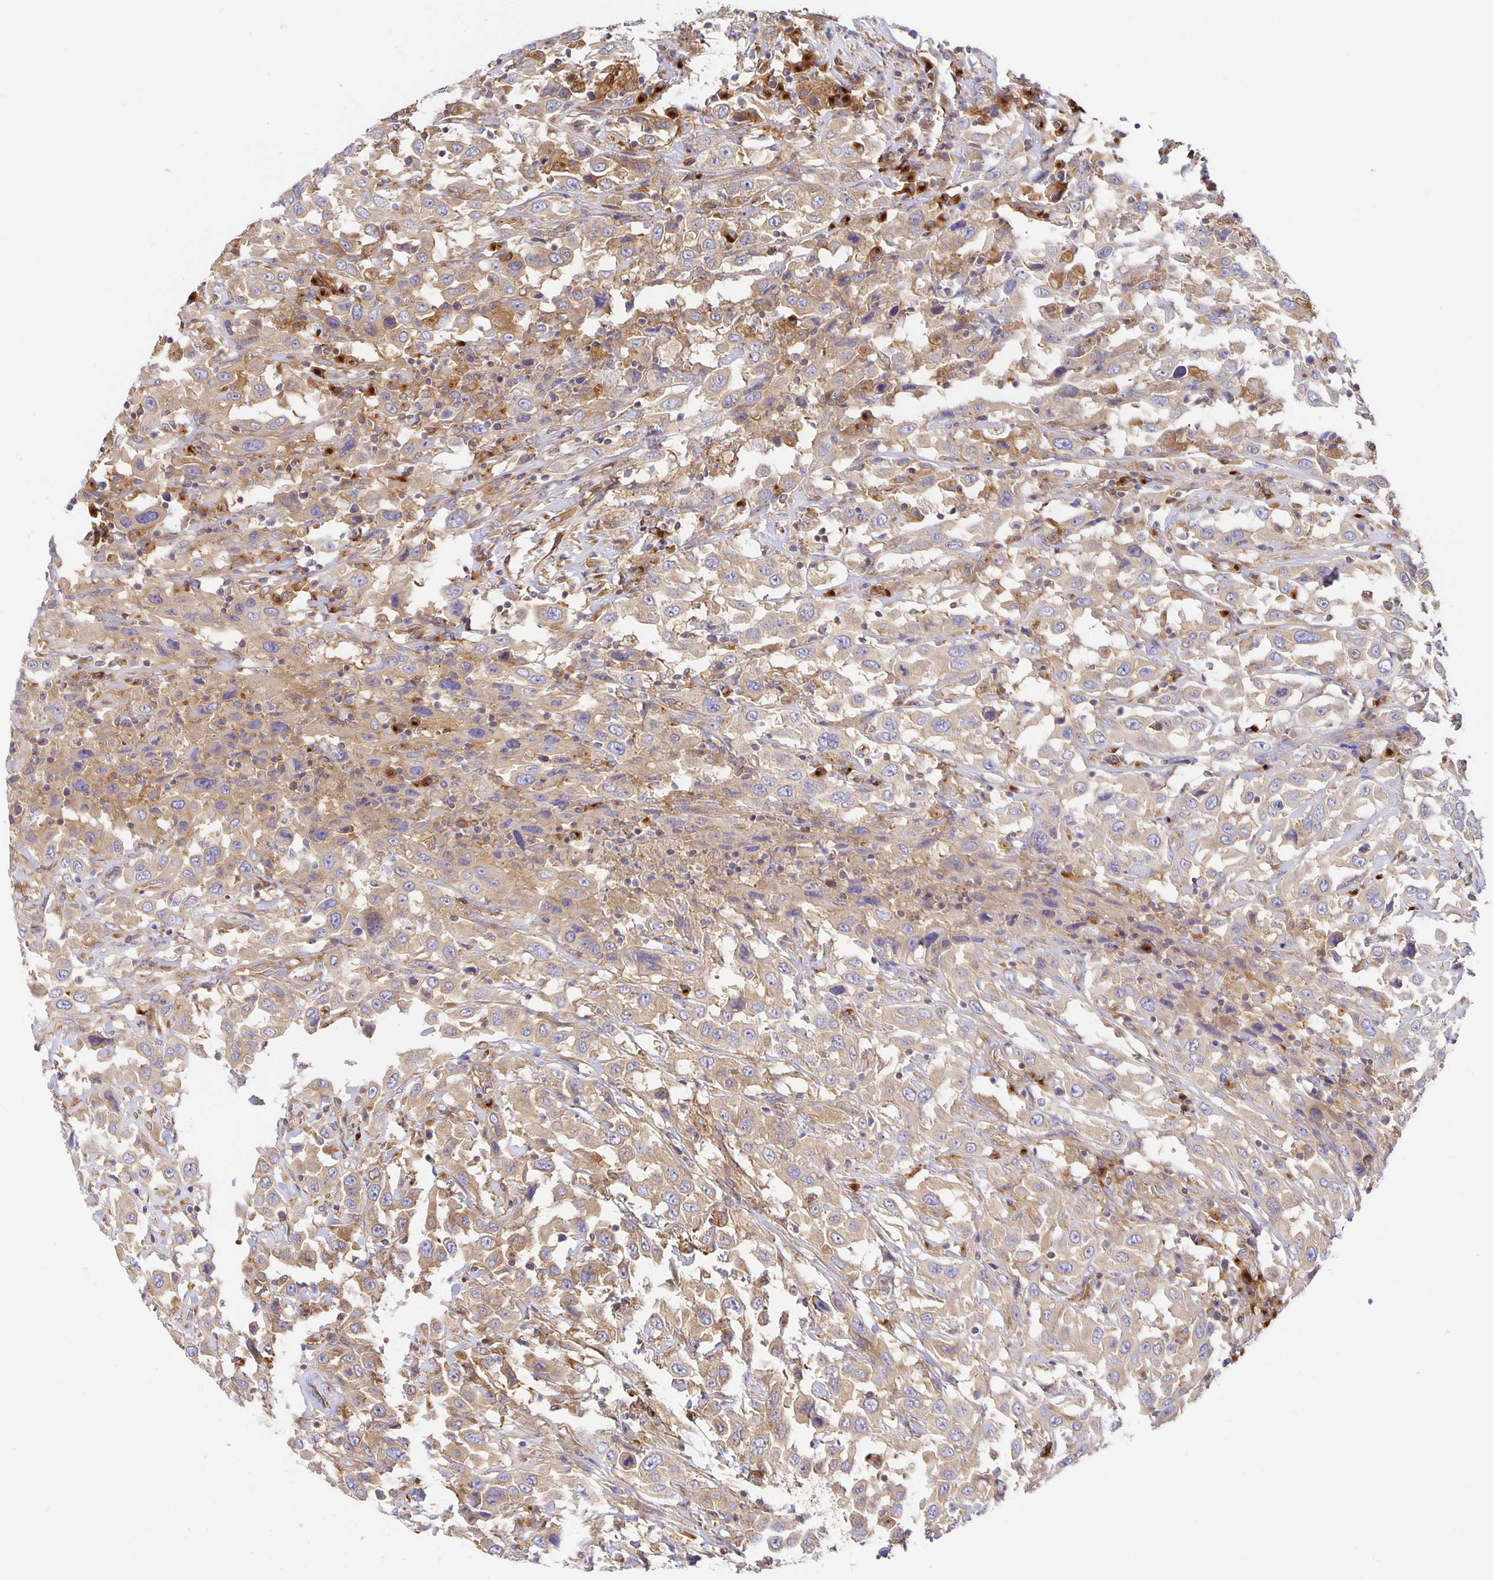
{"staining": {"intensity": "weak", "quantity": ">75%", "location": "cytoplasmic/membranous"}, "tissue": "urothelial cancer", "cell_type": "Tumor cells", "image_type": "cancer", "snomed": [{"axis": "morphology", "description": "Urothelial carcinoma, High grade"}, {"axis": "topography", "description": "Urinary bladder"}], "caption": "Tumor cells display low levels of weak cytoplasmic/membranous expression in approximately >75% of cells in human urothelial cancer. The protein of interest is stained brown, and the nuclei are stained in blue (DAB IHC with brightfield microscopy, high magnification).", "gene": "USO1", "patient": {"sex": "male", "age": 61}}